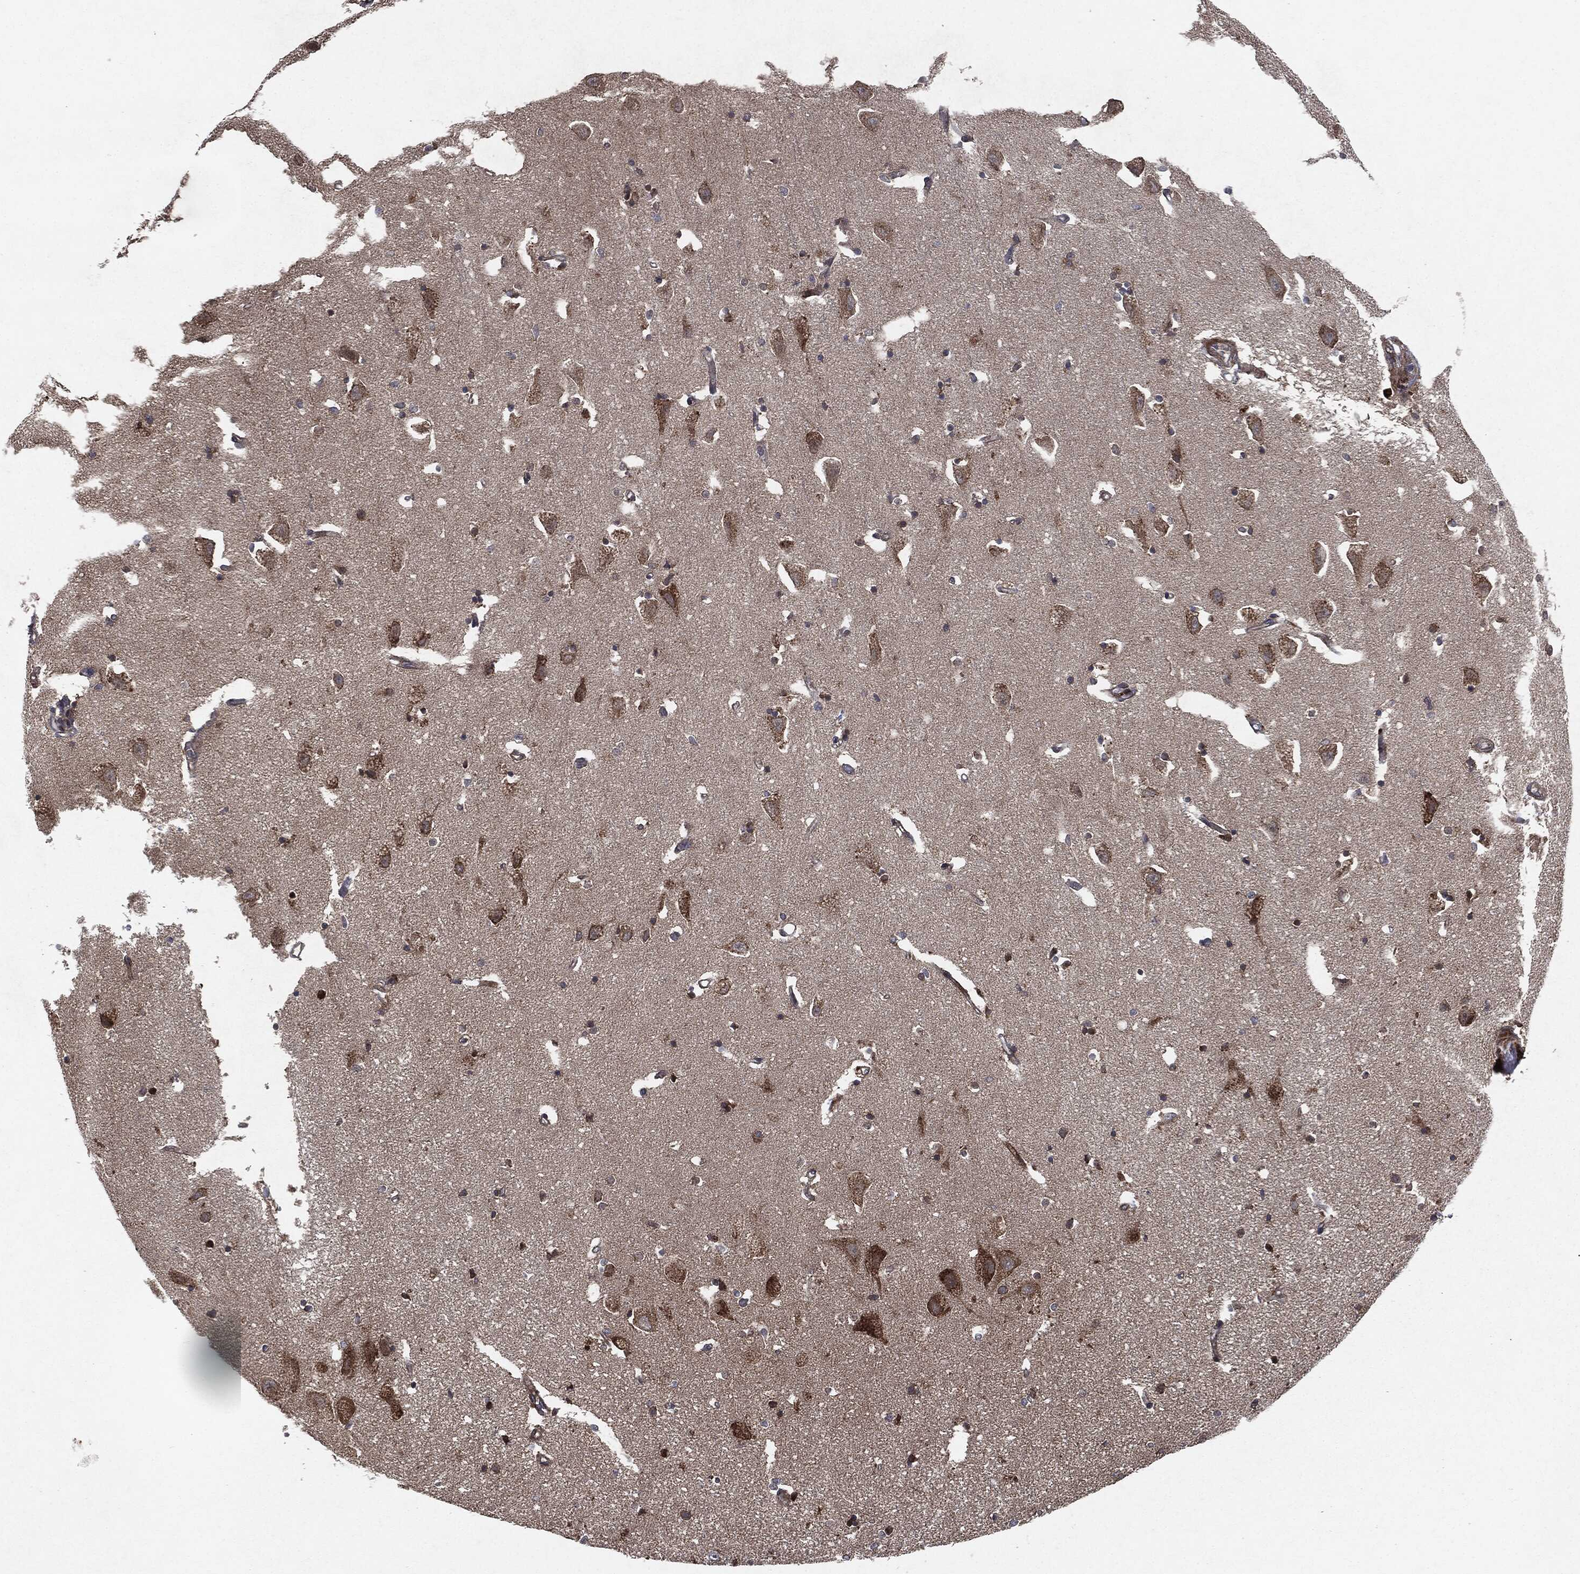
{"staining": {"intensity": "negative", "quantity": "none", "location": "none"}, "tissue": "hippocampus", "cell_type": "Glial cells", "image_type": "normal", "snomed": [{"axis": "morphology", "description": "Normal tissue, NOS"}, {"axis": "topography", "description": "Lateral ventricle wall"}, {"axis": "topography", "description": "Hippocampus"}], "caption": "IHC of benign hippocampus demonstrates no positivity in glial cells.", "gene": "RAF1", "patient": {"sex": "female", "age": 63}}